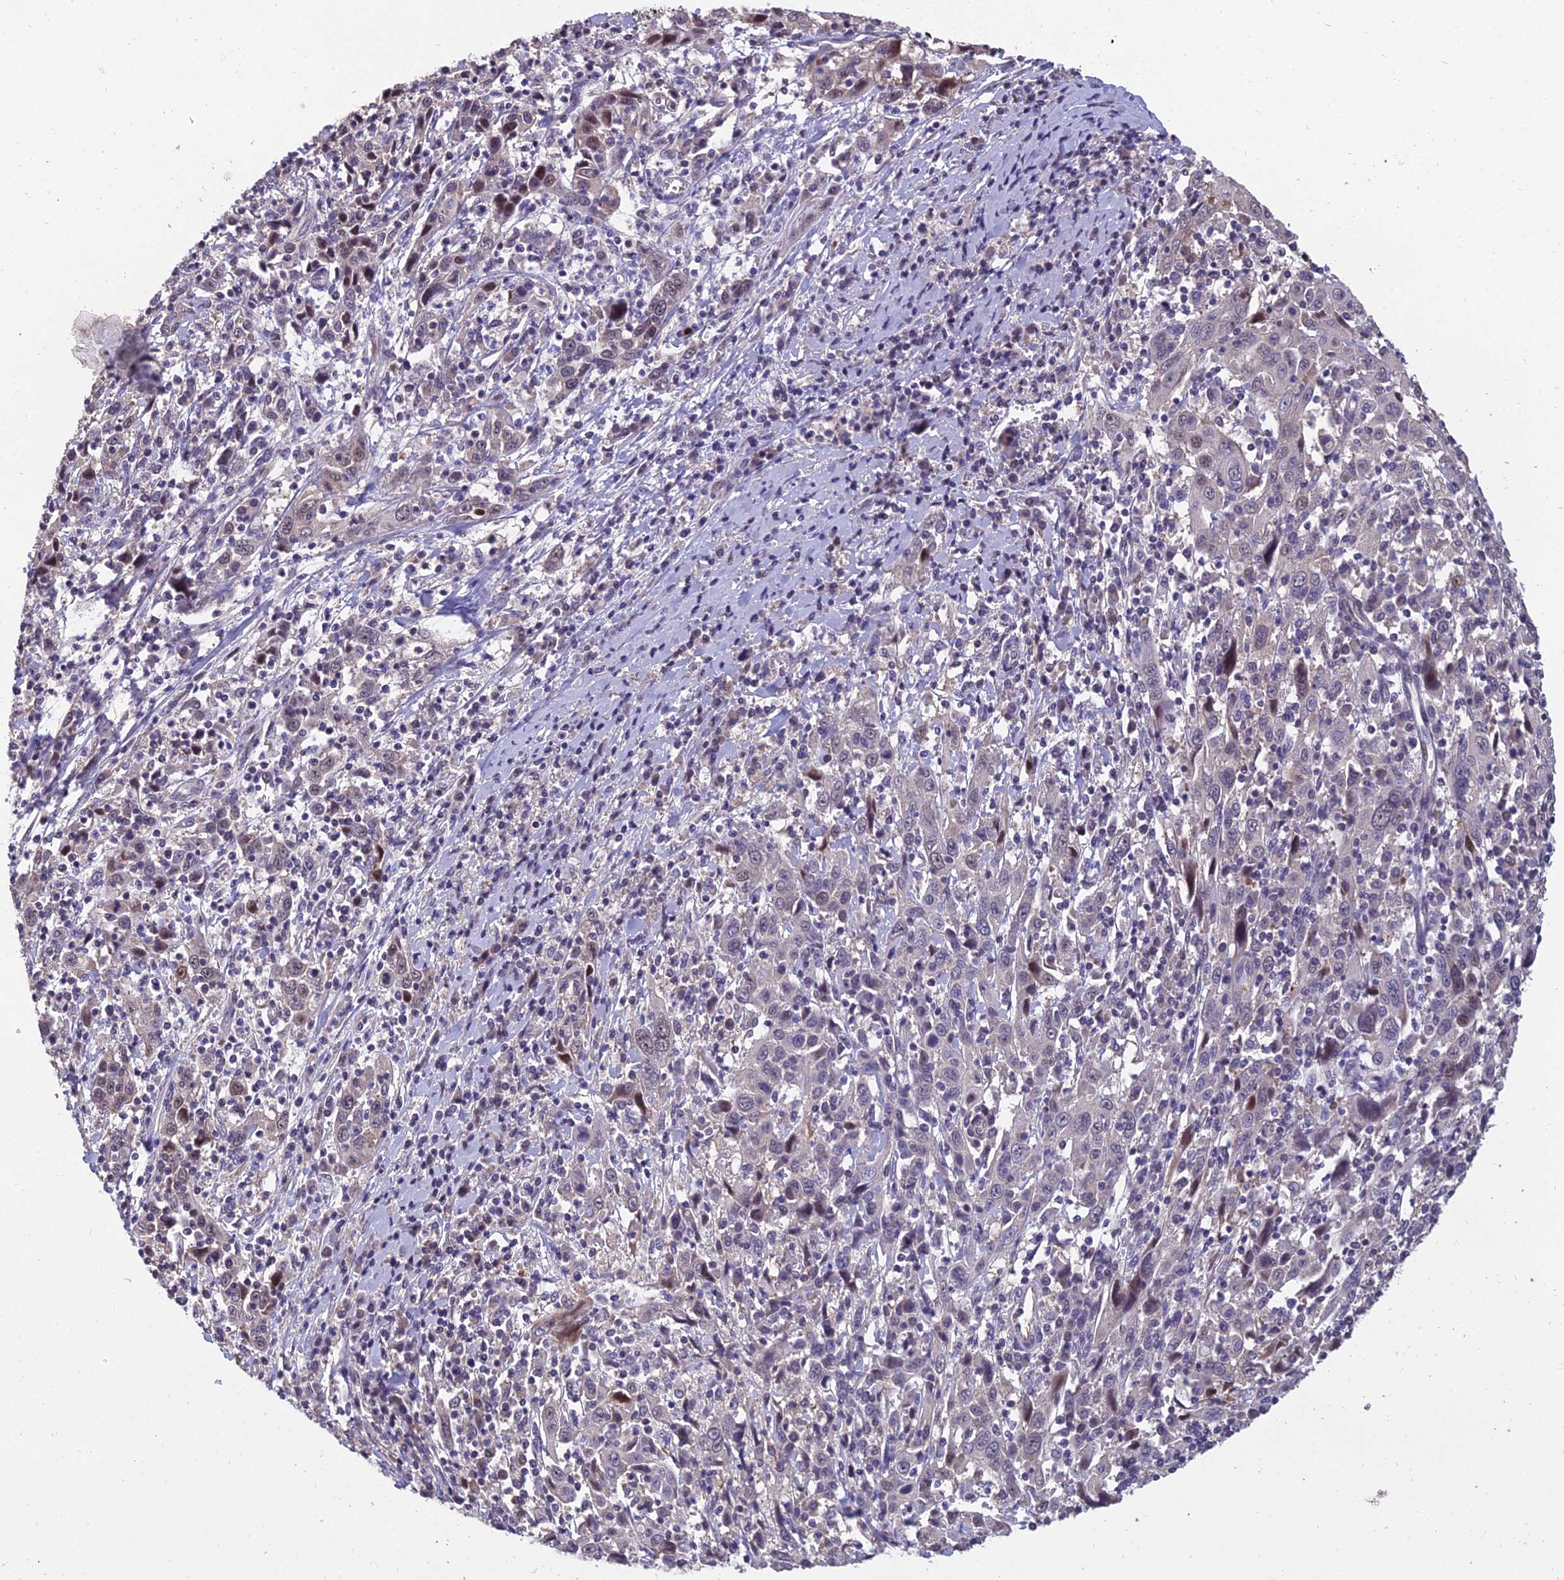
{"staining": {"intensity": "moderate", "quantity": "<25%", "location": "nuclear"}, "tissue": "cervical cancer", "cell_type": "Tumor cells", "image_type": "cancer", "snomed": [{"axis": "morphology", "description": "Squamous cell carcinoma, NOS"}, {"axis": "topography", "description": "Cervix"}], "caption": "Protein expression analysis of human cervical squamous cell carcinoma reveals moderate nuclear expression in approximately <25% of tumor cells.", "gene": "GRWD1", "patient": {"sex": "female", "age": 46}}